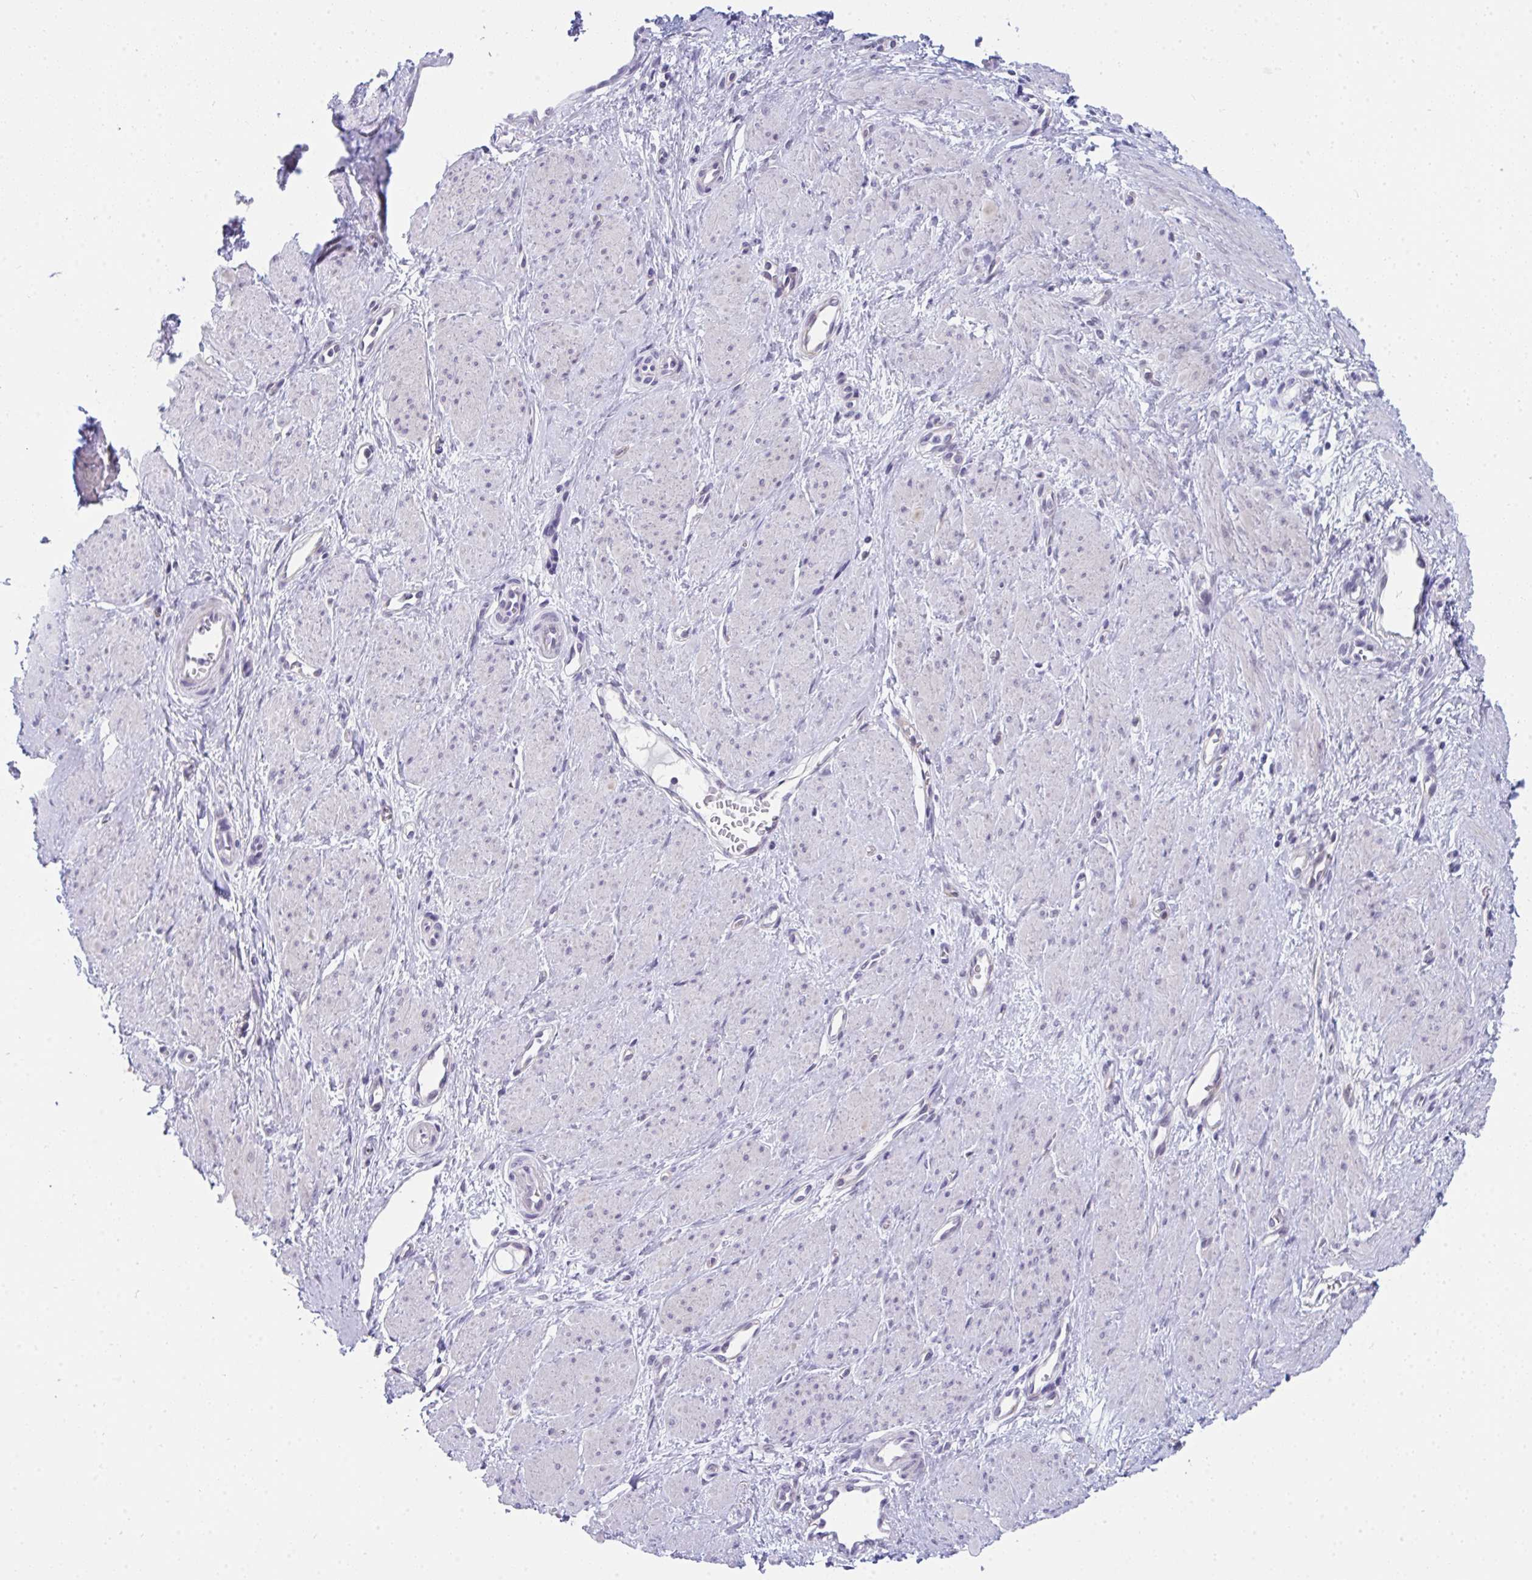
{"staining": {"intensity": "negative", "quantity": "none", "location": "none"}, "tissue": "smooth muscle", "cell_type": "Smooth muscle cells", "image_type": "normal", "snomed": [{"axis": "morphology", "description": "Normal tissue, NOS"}, {"axis": "topography", "description": "Smooth muscle"}, {"axis": "topography", "description": "Uterus"}], "caption": "Immunohistochemical staining of benign human smooth muscle demonstrates no significant expression in smooth muscle cells.", "gene": "CDK13", "patient": {"sex": "female", "age": 39}}